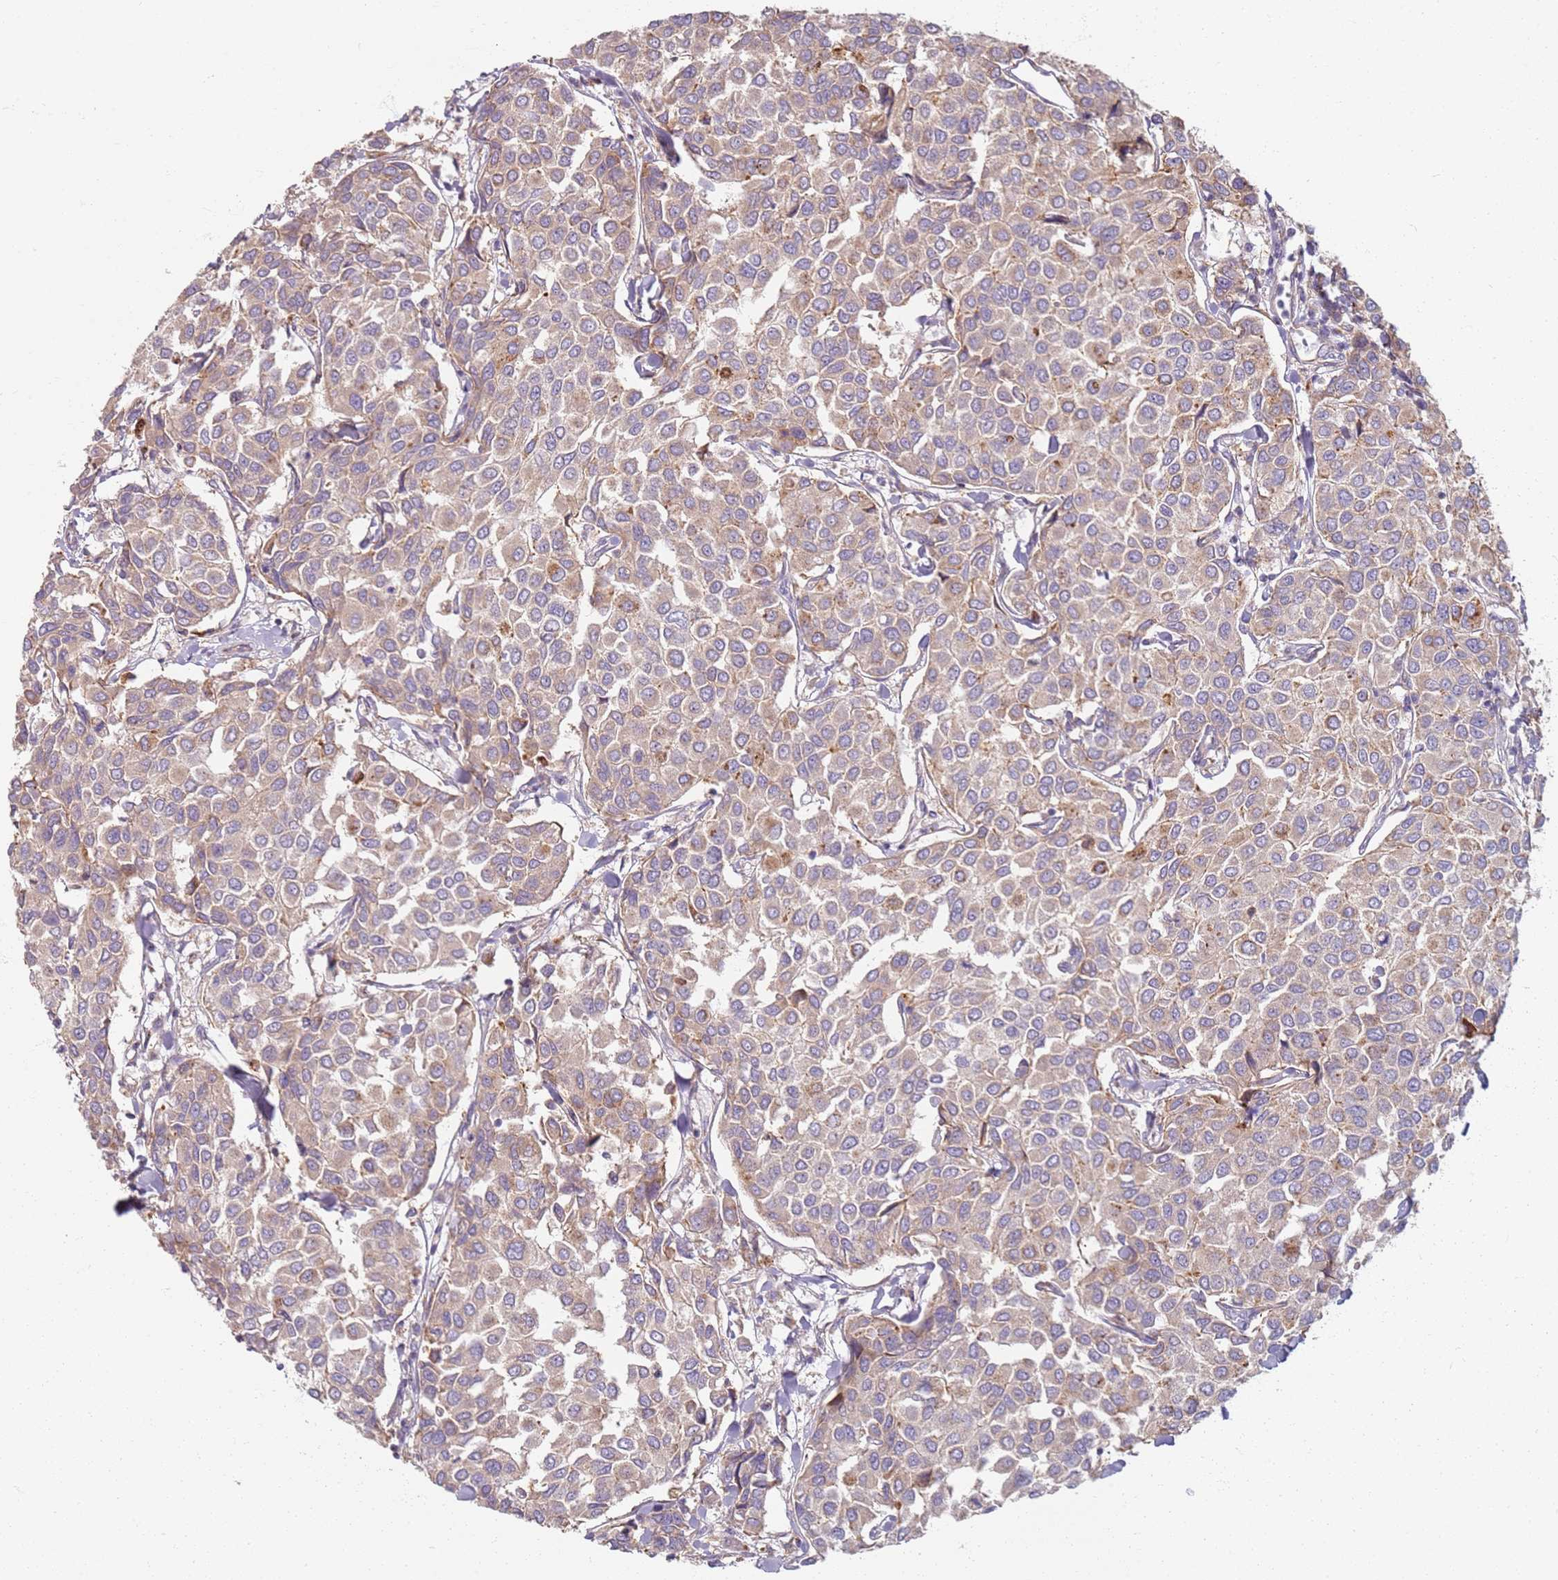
{"staining": {"intensity": "weak", "quantity": ">75%", "location": "cytoplasmic/membranous"}, "tissue": "breast cancer", "cell_type": "Tumor cells", "image_type": "cancer", "snomed": [{"axis": "morphology", "description": "Duct carcinoma"}, {"axis": "topography", "description": "Breast"}], "caption": "Immunohistochemical staining of breast cancer displays low levels of weak cytoplasmic/membranous staining in approximately >75% of tumor cells.", "gene": "PROKR2", "patient": {"sex": "female", "age": 55}}